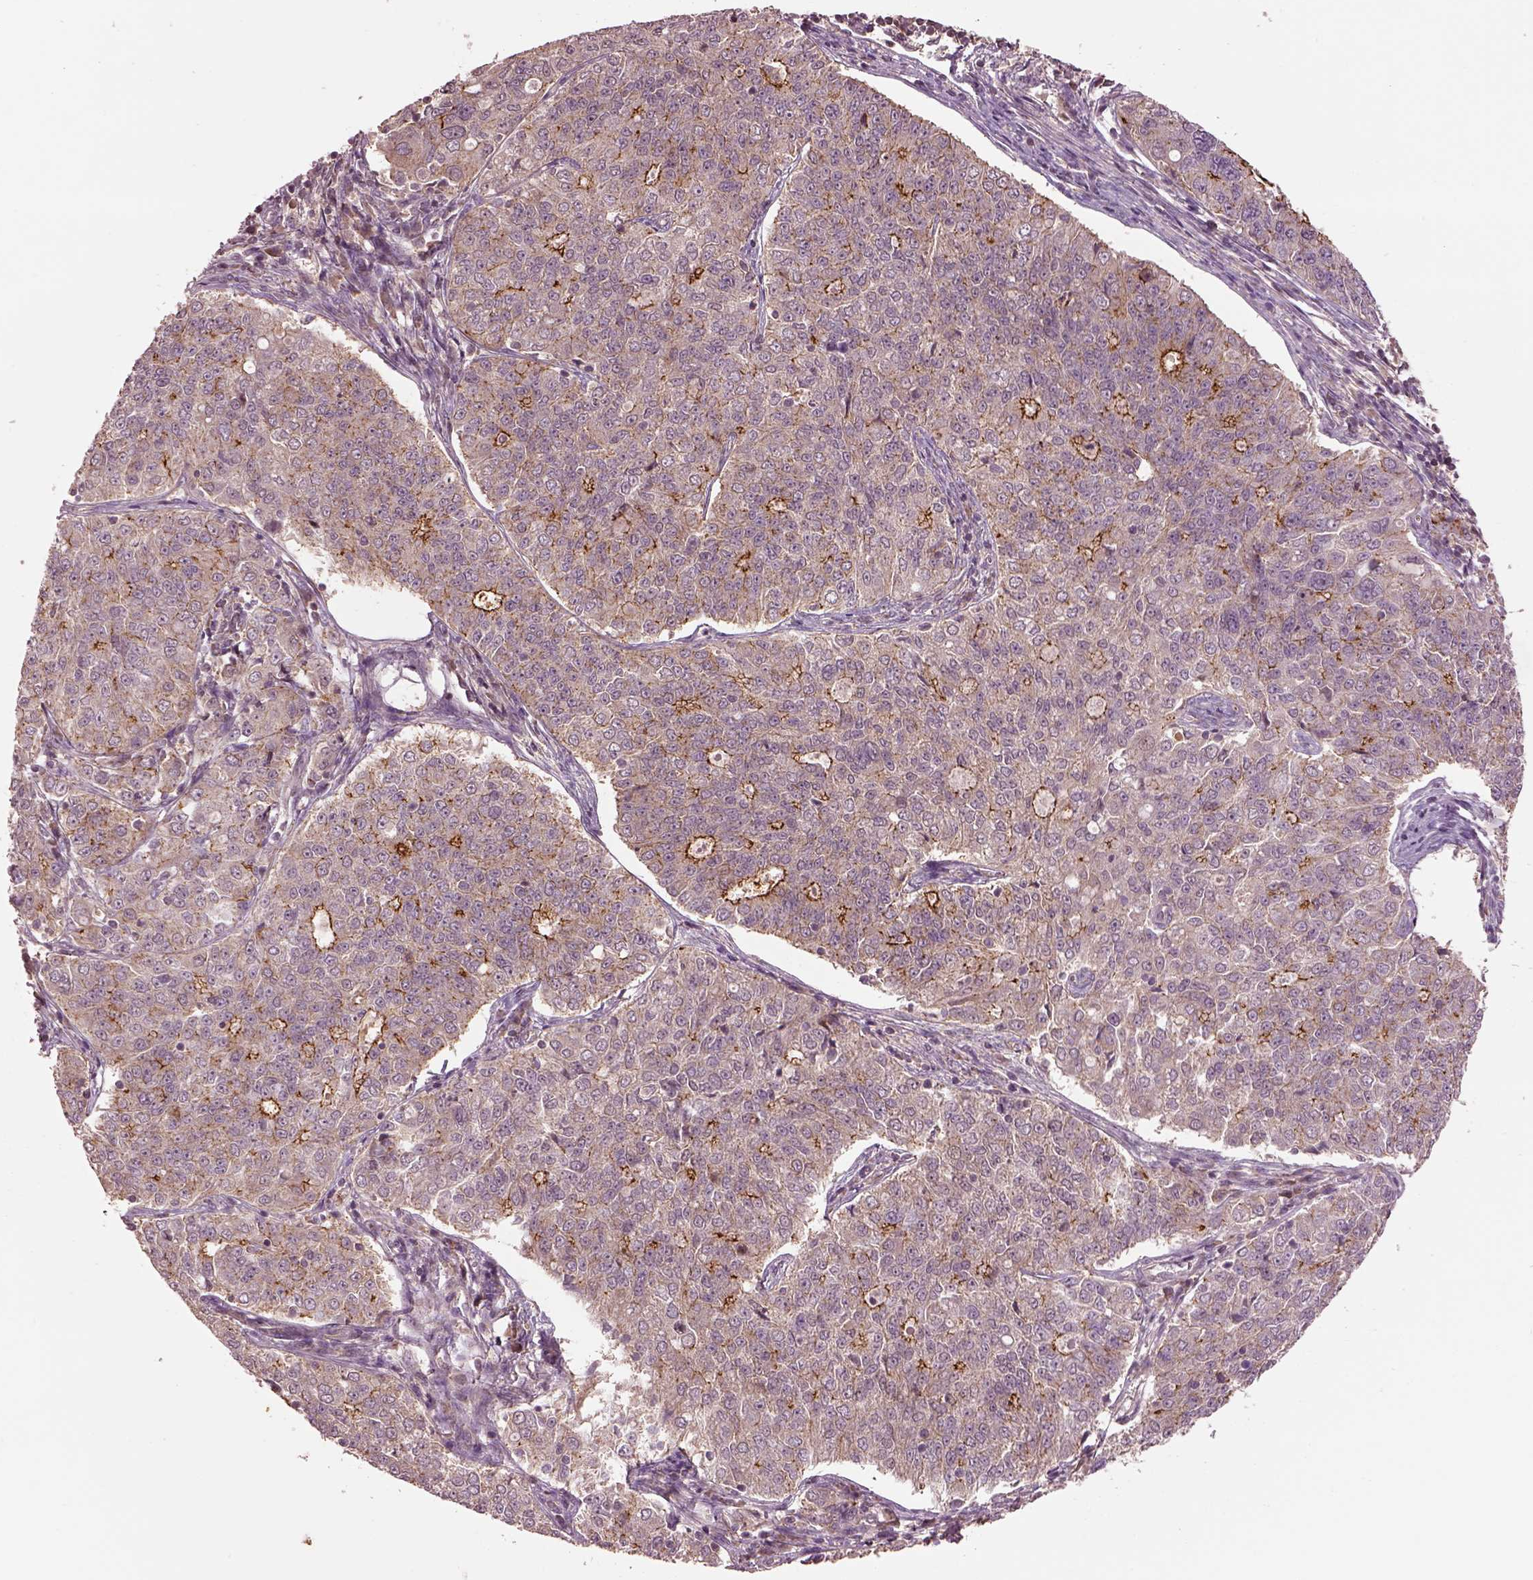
{"staining": {"intensity": "moderate", "quantity": "<25%", "location": "cytoplasmic/membranous"}, "tissue": "endometrial cancer", "cell_type": "Tumor cells", "image_type": "cancer", "snomed": [{"axis": "morphology", "description": "Adenocarcinoma, NOS"}, {"axis": "topography", "description": "Endometrium"}], "caption": "Immunohistochemistry image of neoplastic tissue: endometrial cancer stained using immunohistochemistry (IHC) demonstrates low levels of moderate protein expression localized specifically in the cytoplasmic/membranous of tumor cells, appearing as a cytoplasmic/membranous brown color.", "gene": "MTHFS", "patient": {"sex": "female", "age": 43}}